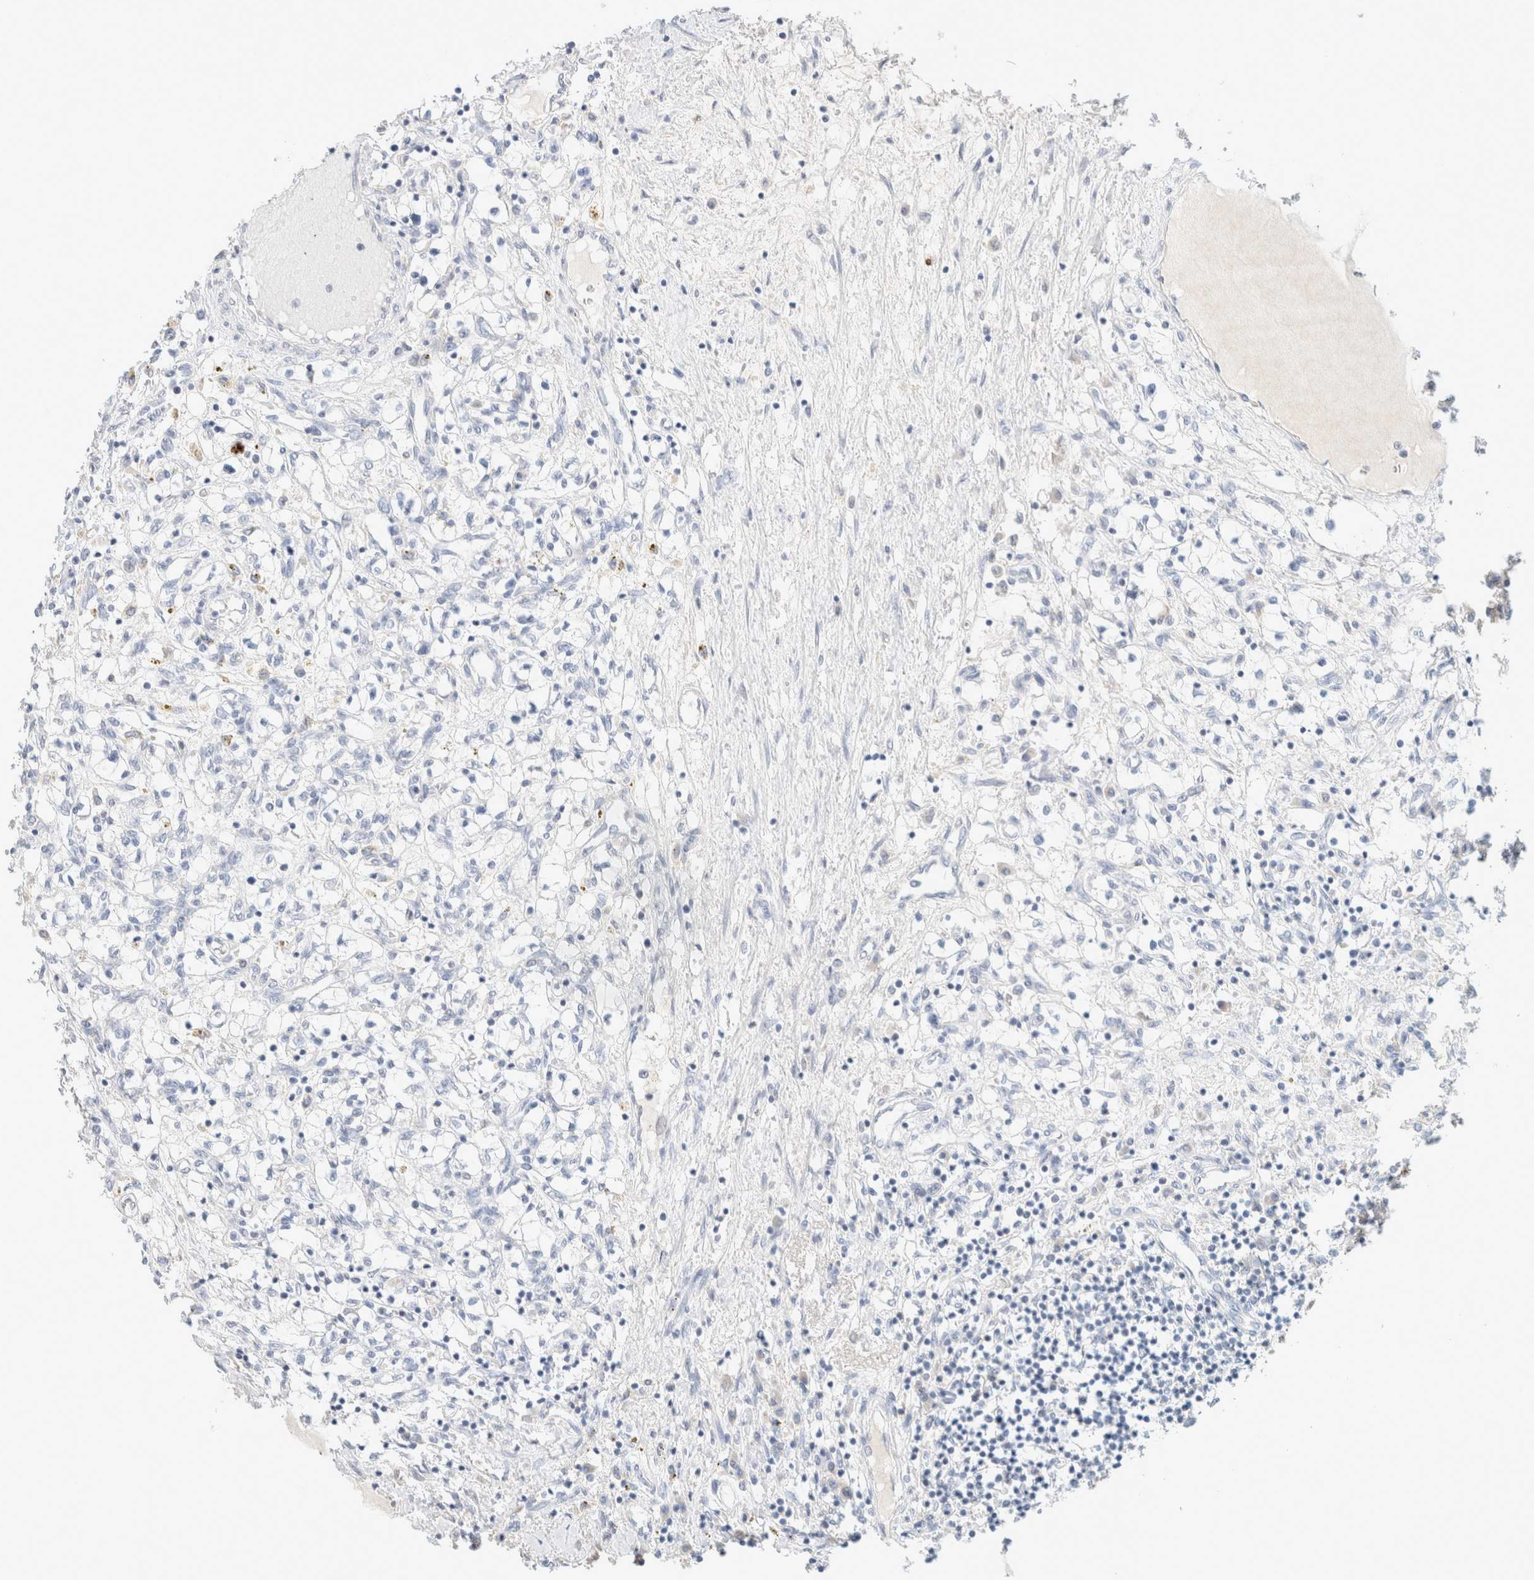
{"staining": {"intensity": "negative", "quantity": "none", "location": "none"}, "tissue": "renal cancer", "cell_type": "Tumor cells", "image_type": "cancer", "snomed": [{"axis": "morphology", "description": "Adenocarcinoma, NOS"}, {"axis": "topography", "description": "Kidney"}], "caption": "This is a photomicrograph of immunohistochemistry (IHC) staining of renal adenocarcinoma, which shows no staining in tumor cells.", "gene": "HEXD", "patient": {"sex": "male", "age": 68}}